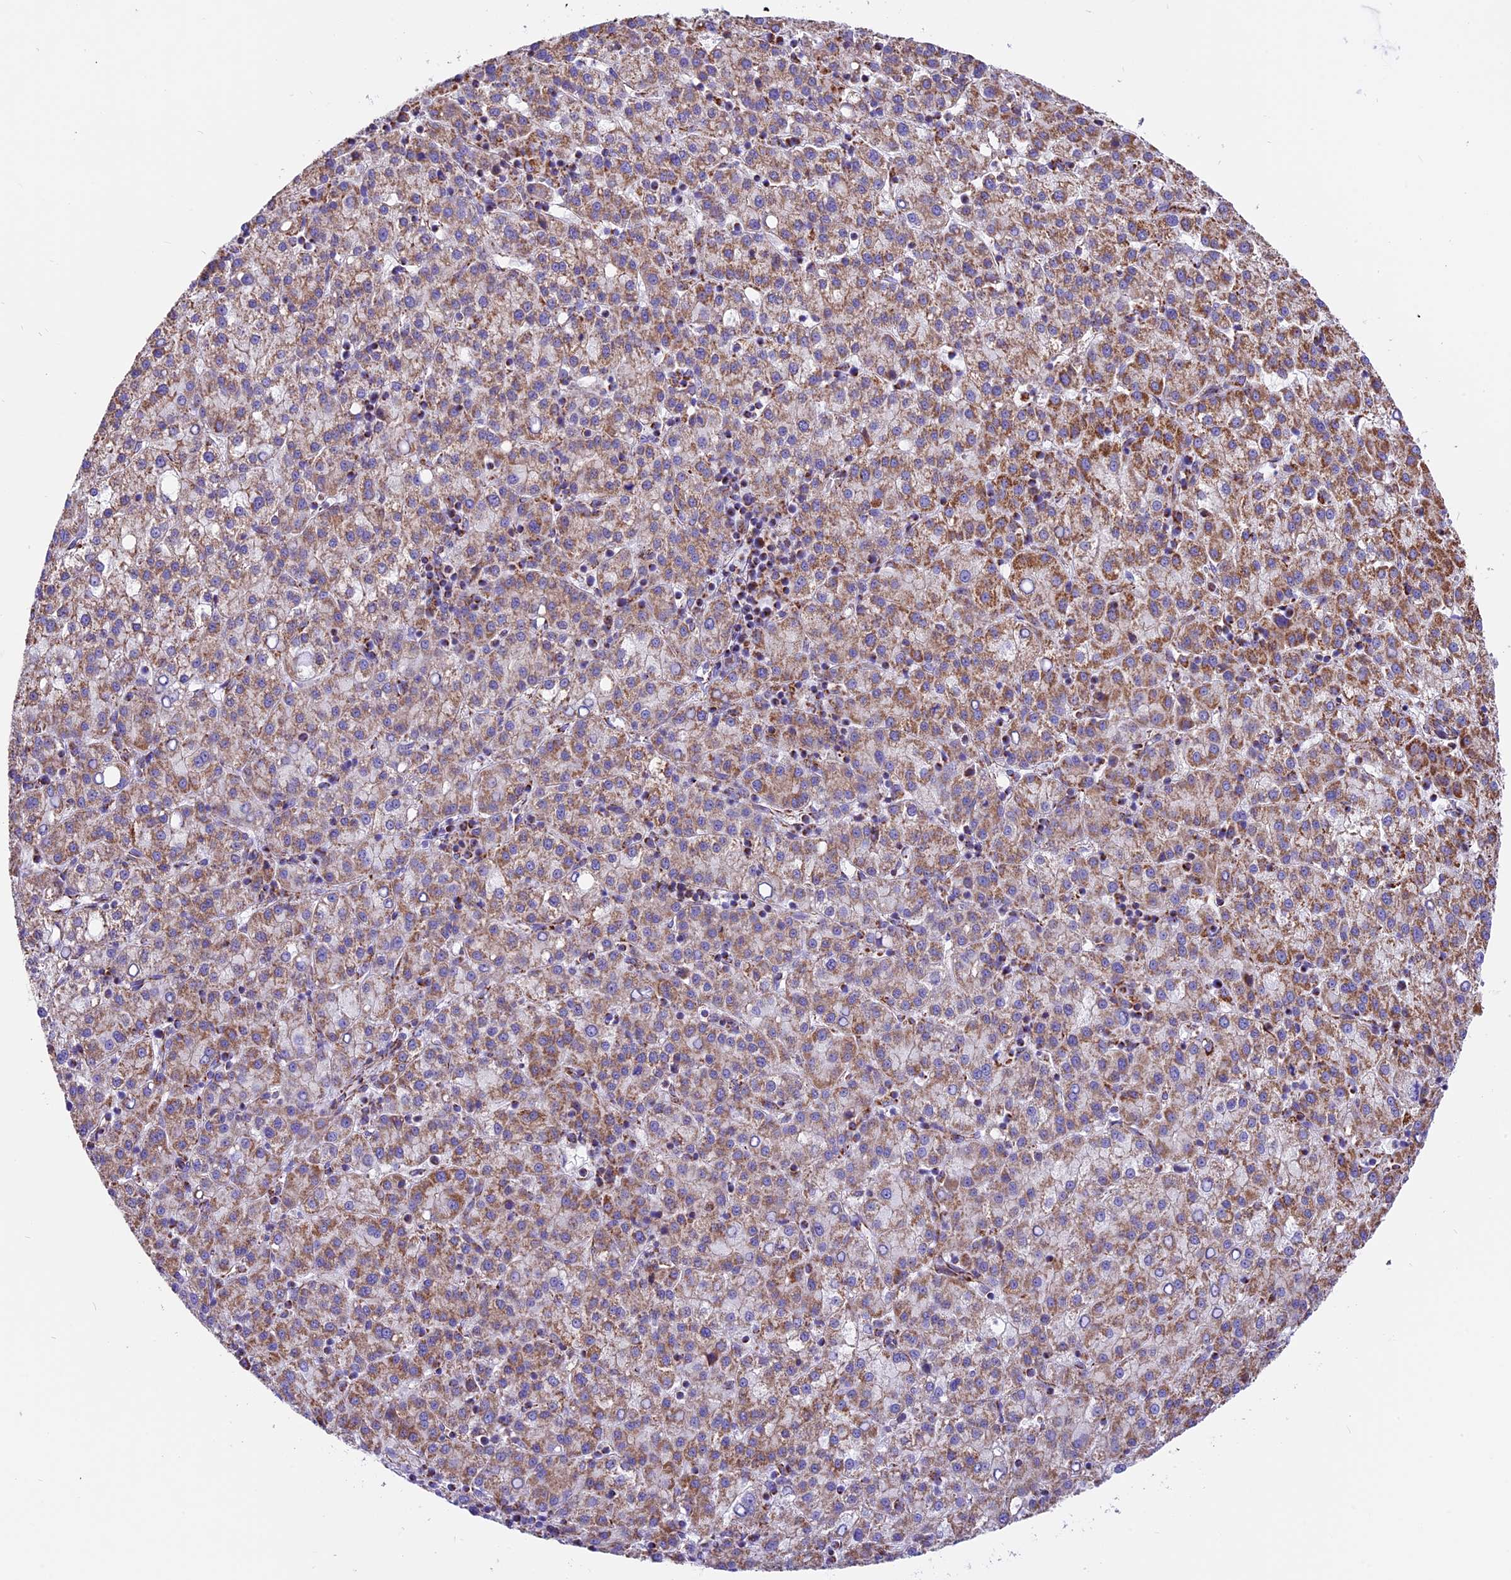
{"staining": {"intensity": "moderate", "quantity": "25%-75%", "location": "cytoplasmic/membranous"}, "tissue": "liver cancer", "cell_type": "Tumor cells", "image_type": "cancer", "snomed": [{"axis": "morphology", "description": "Carcinoma, Hepatocellular, NOS"}, {"axis": "topography", "description": "Liver"}], "caption": "Immunohistochemical staining of human liver hepatocellular carcinoma reveals moderate cytoplasmic/membranous protein expression in approximately 25%-75% of tumor cells. (DAB (3,3'-diaminobenzidine) IHC, brown staining for protein, blue staining for nuclei).", "gene": "NDUFA8", "patient": {"sex": "female", "age": 58}}